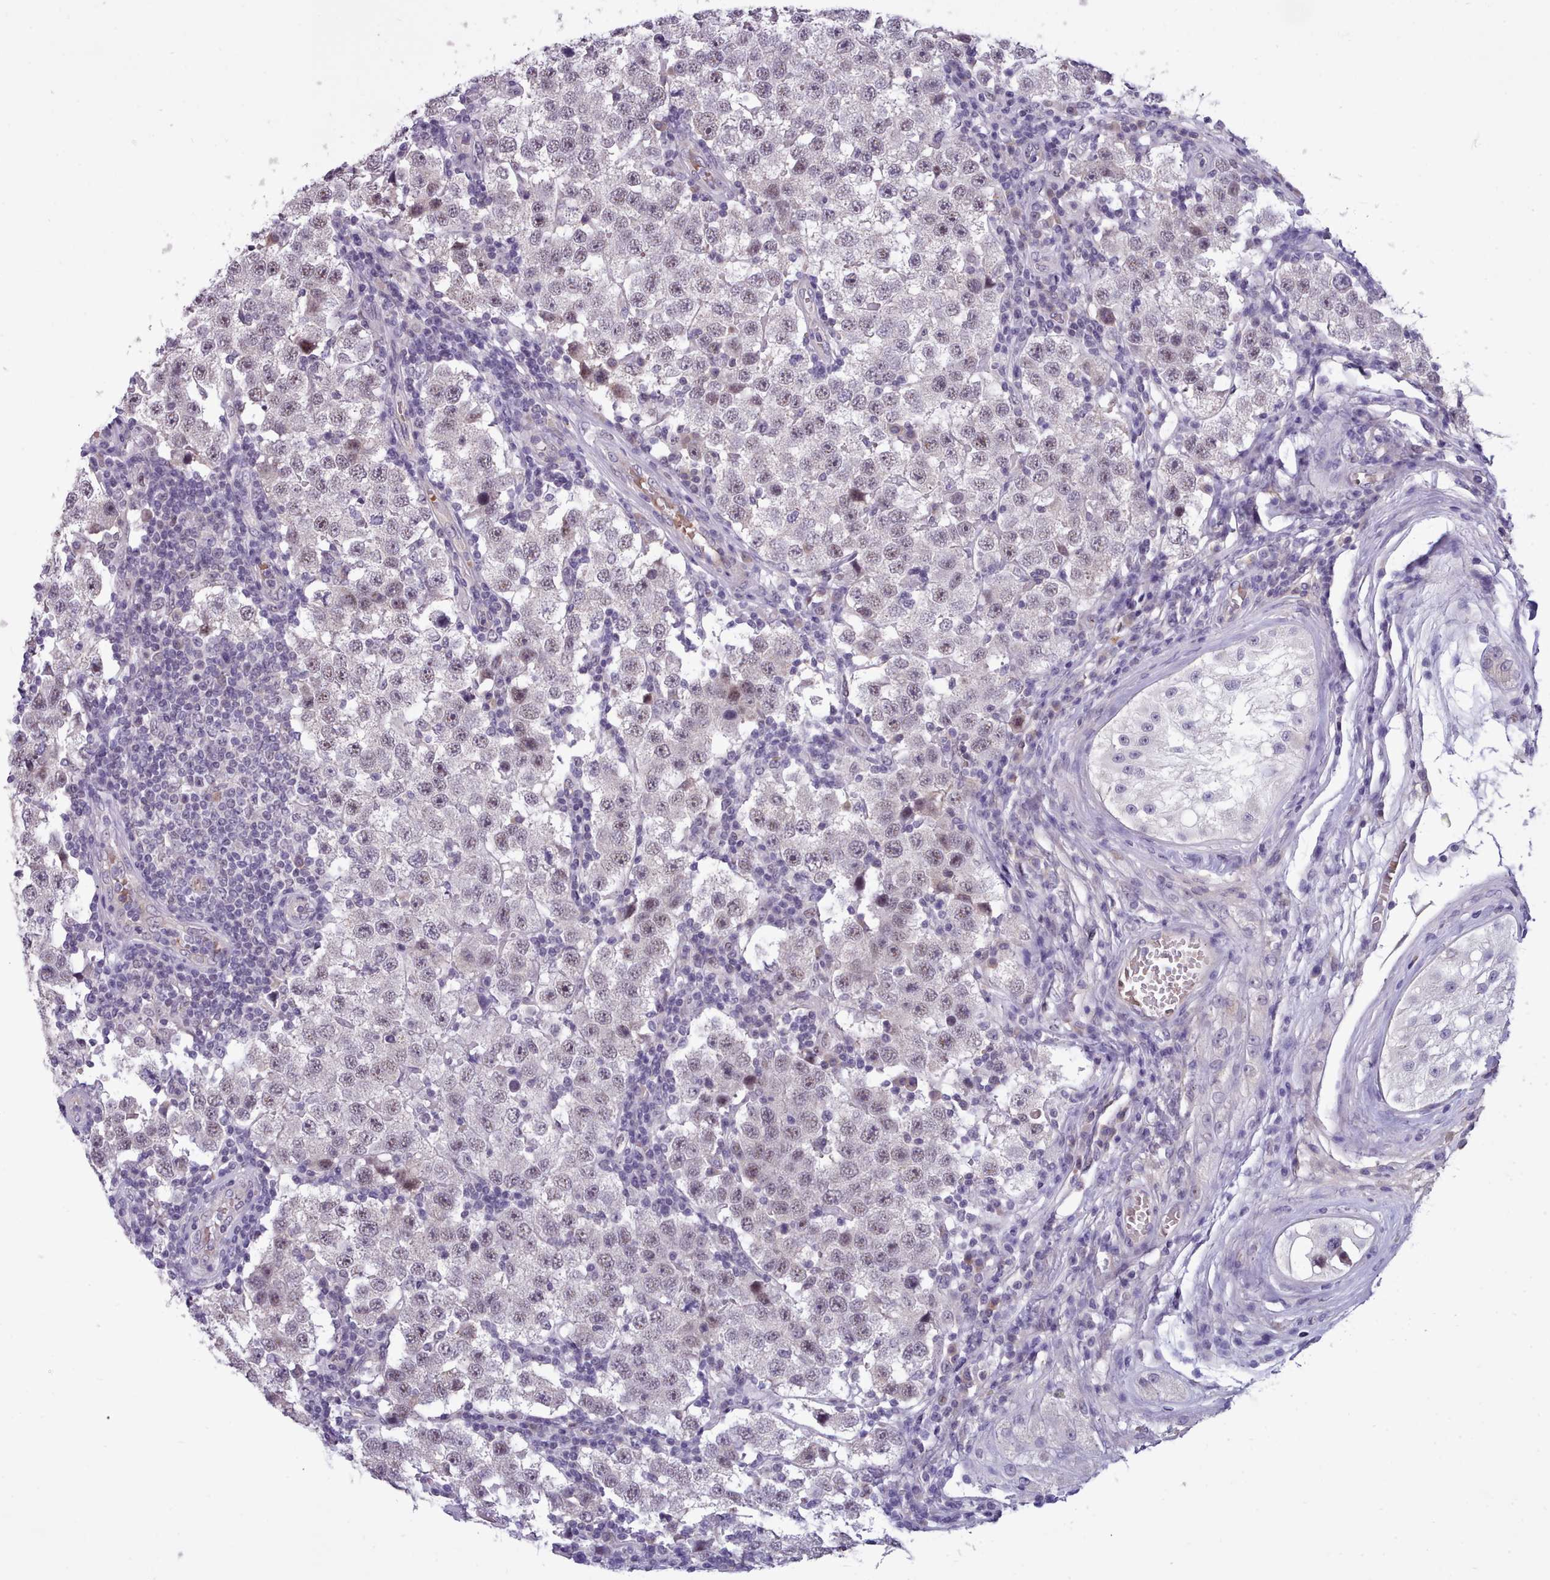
{"staining": {"intensity": "weak", "quantity": "<25%", "location": "nuclear"}, "tissue": "testis cancer", "cell_type": "Tumor cells", "image_type": "cancer", "snomed": [{"axis": "morphology", "description": "Seminoma, NOS"}, {"axis": "topography", "description": "Testis"}], "caption": "DAB immunohistochemical staining of human testis cancer (seminoma) exhibits no significant positivity in tumor cells.", "gene": "KCTD16", "patient": {"sex": "male", "age": 34}}